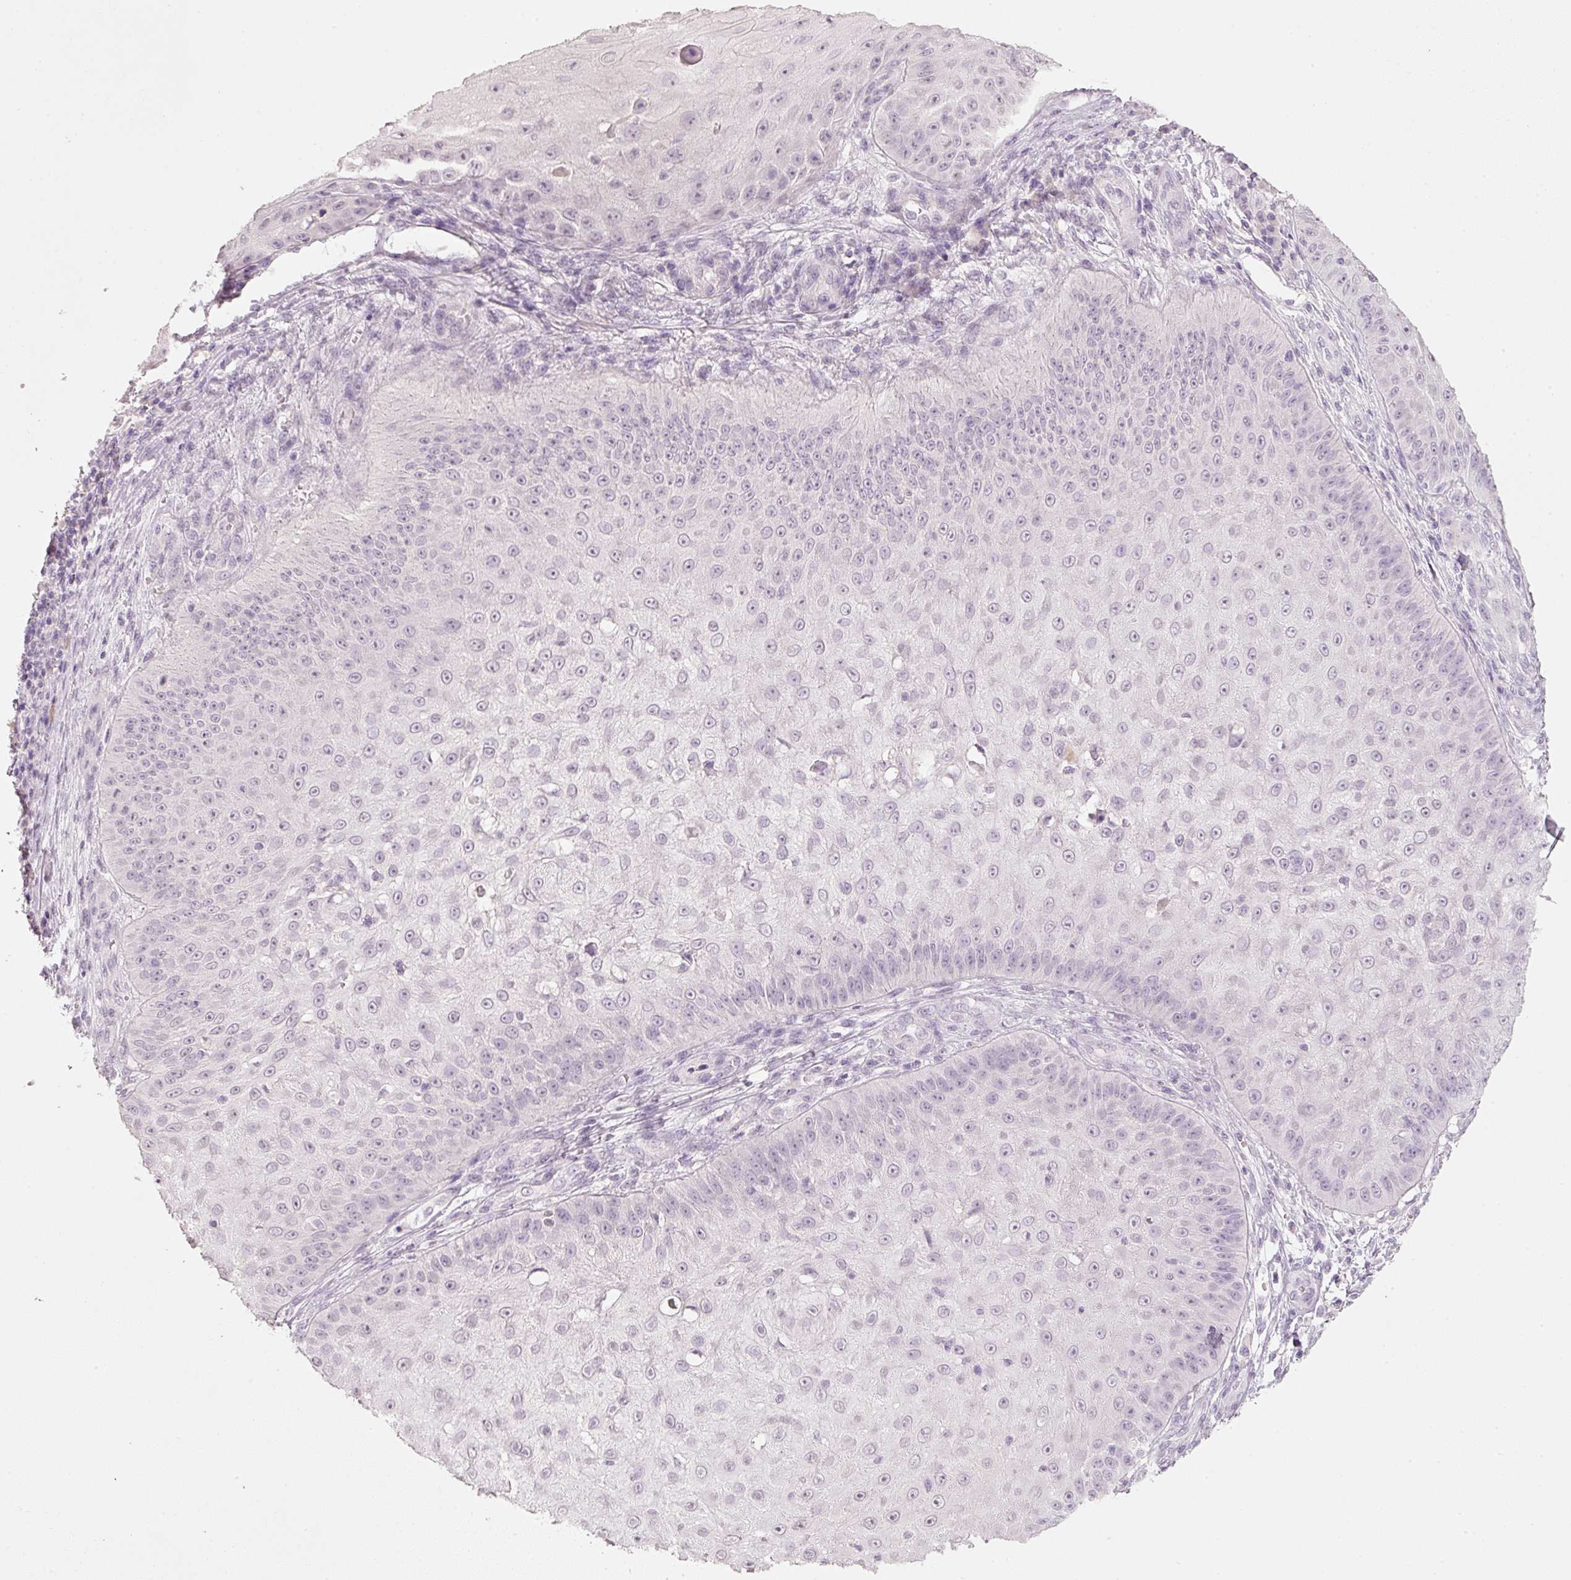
{"staining": {"intensity": "negative", "quantity": "none", "location": "none"}, "tissue": "skin cancer", "cell_type": "Tumor cells", "image_type": "cancer", "snomed": [{"axis": "morphology", "description": "Squamous cell carcinoma, NOS"}, {"axis": "topography", "description": "Skin"}], "caption": "Skin cancer (squamous cell carcinoma) was stained to show a protein in brown. There is no significant positivity in tumor cells.", "gene": "STEAP1", "patient": {"sex": "male", "age": 70}}